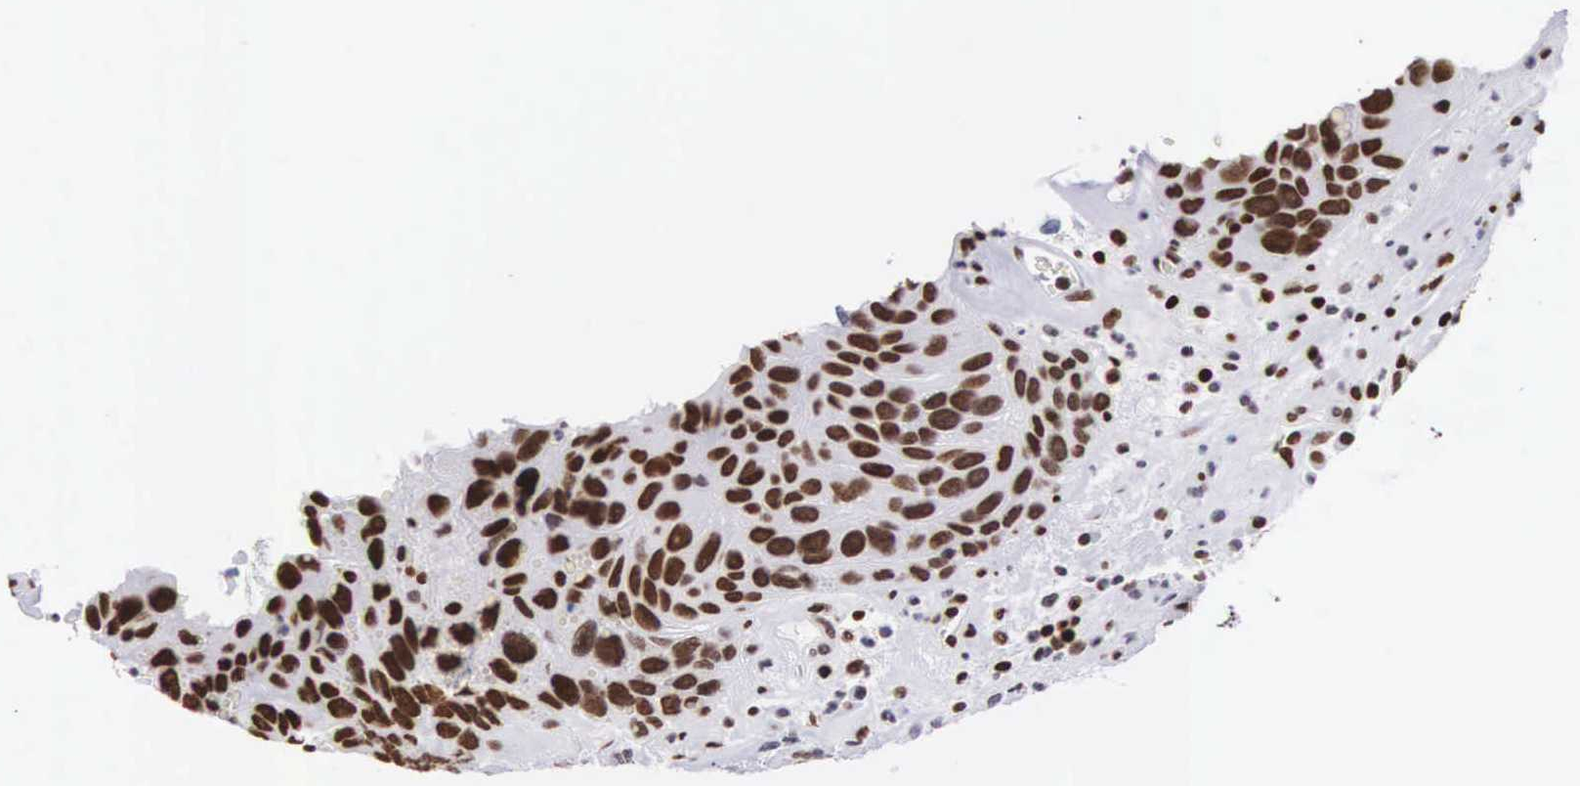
{"staining": {"intensity": "strong", "quantity": ">75%", "location": "nuclear"}, "tissue": "urothelial cancer", "cell_type": "Tumor cells", "image_type": "cancer", "snomed": [{"axis": "morphology", "description": "Urothelial carcinoma, High grade"}, {"axis": "topography", "description": "Urinary bladder"}], "caption": "Immunohistochemistry (IHC) (DAB) staining of urothelial cancer demonstrates strong nuclear protein expression in approximately >75% of tumor cells.", "gene": "MECP2", "patient": {"sex": "male", "age": 66}}